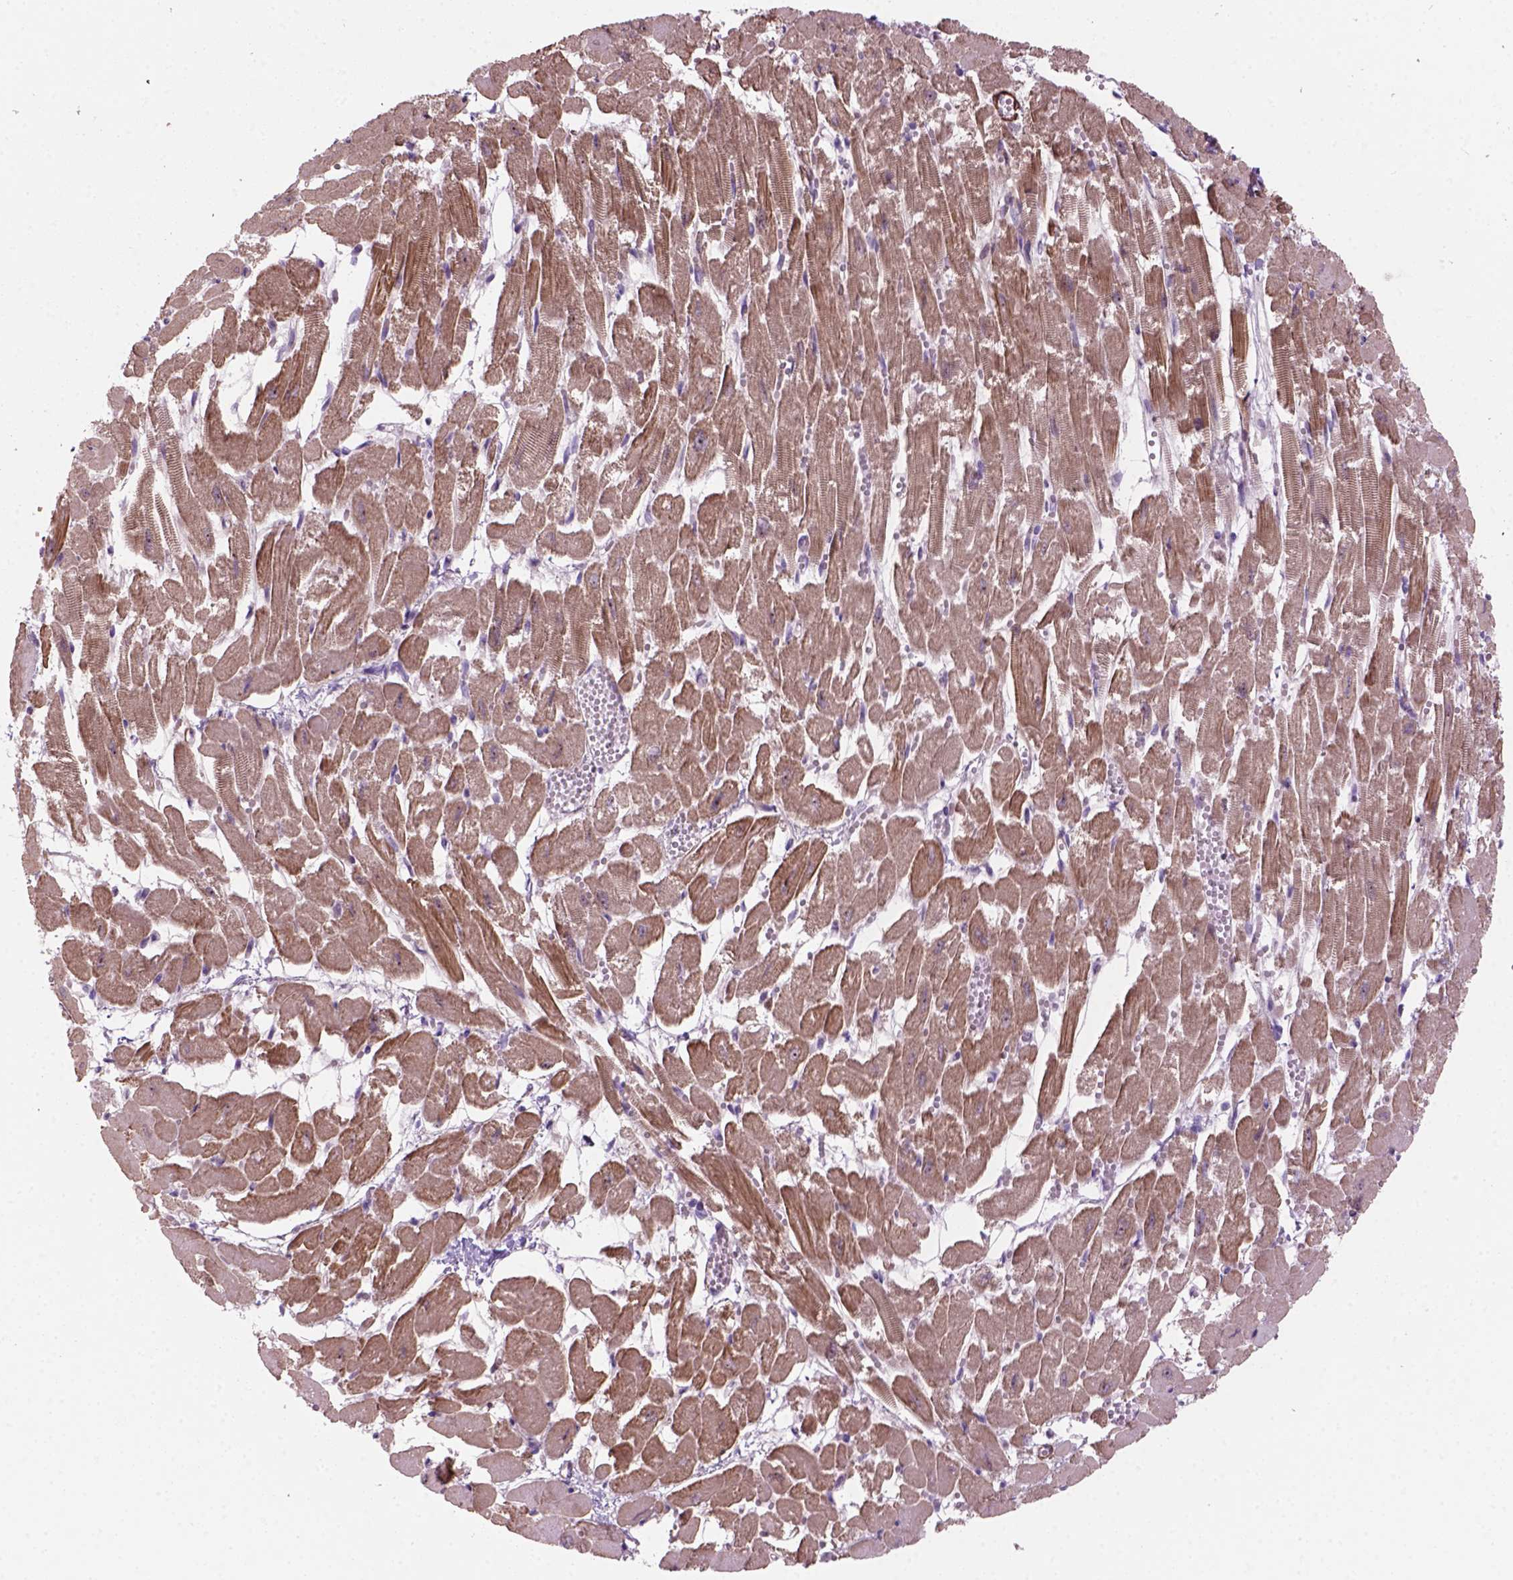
{"staining": {"intensity": "moderate", "quantity": ">75%", "location": "cytoplasmic/membranous,nuclear"}, "tissue": "heart muscle", "cell_type": "Cardiomyocytes", "image_type": "normal", "snomed": [{"axis": "morphology", "description": "Normal tissue, NOS"}, {"axis": "topography", "description": "Heart"}], "caption": "Brown immunohistochemical staining in benign heart muscle demonstrates moderate cytoplasmic/membranous,nuclear expression in approximately >75% of cardiomyocytes. (DAB IHC with brightfield microscopy, high magnification).", "gene": "RRS1", "patient": {"sex": "female", "age": 52}}